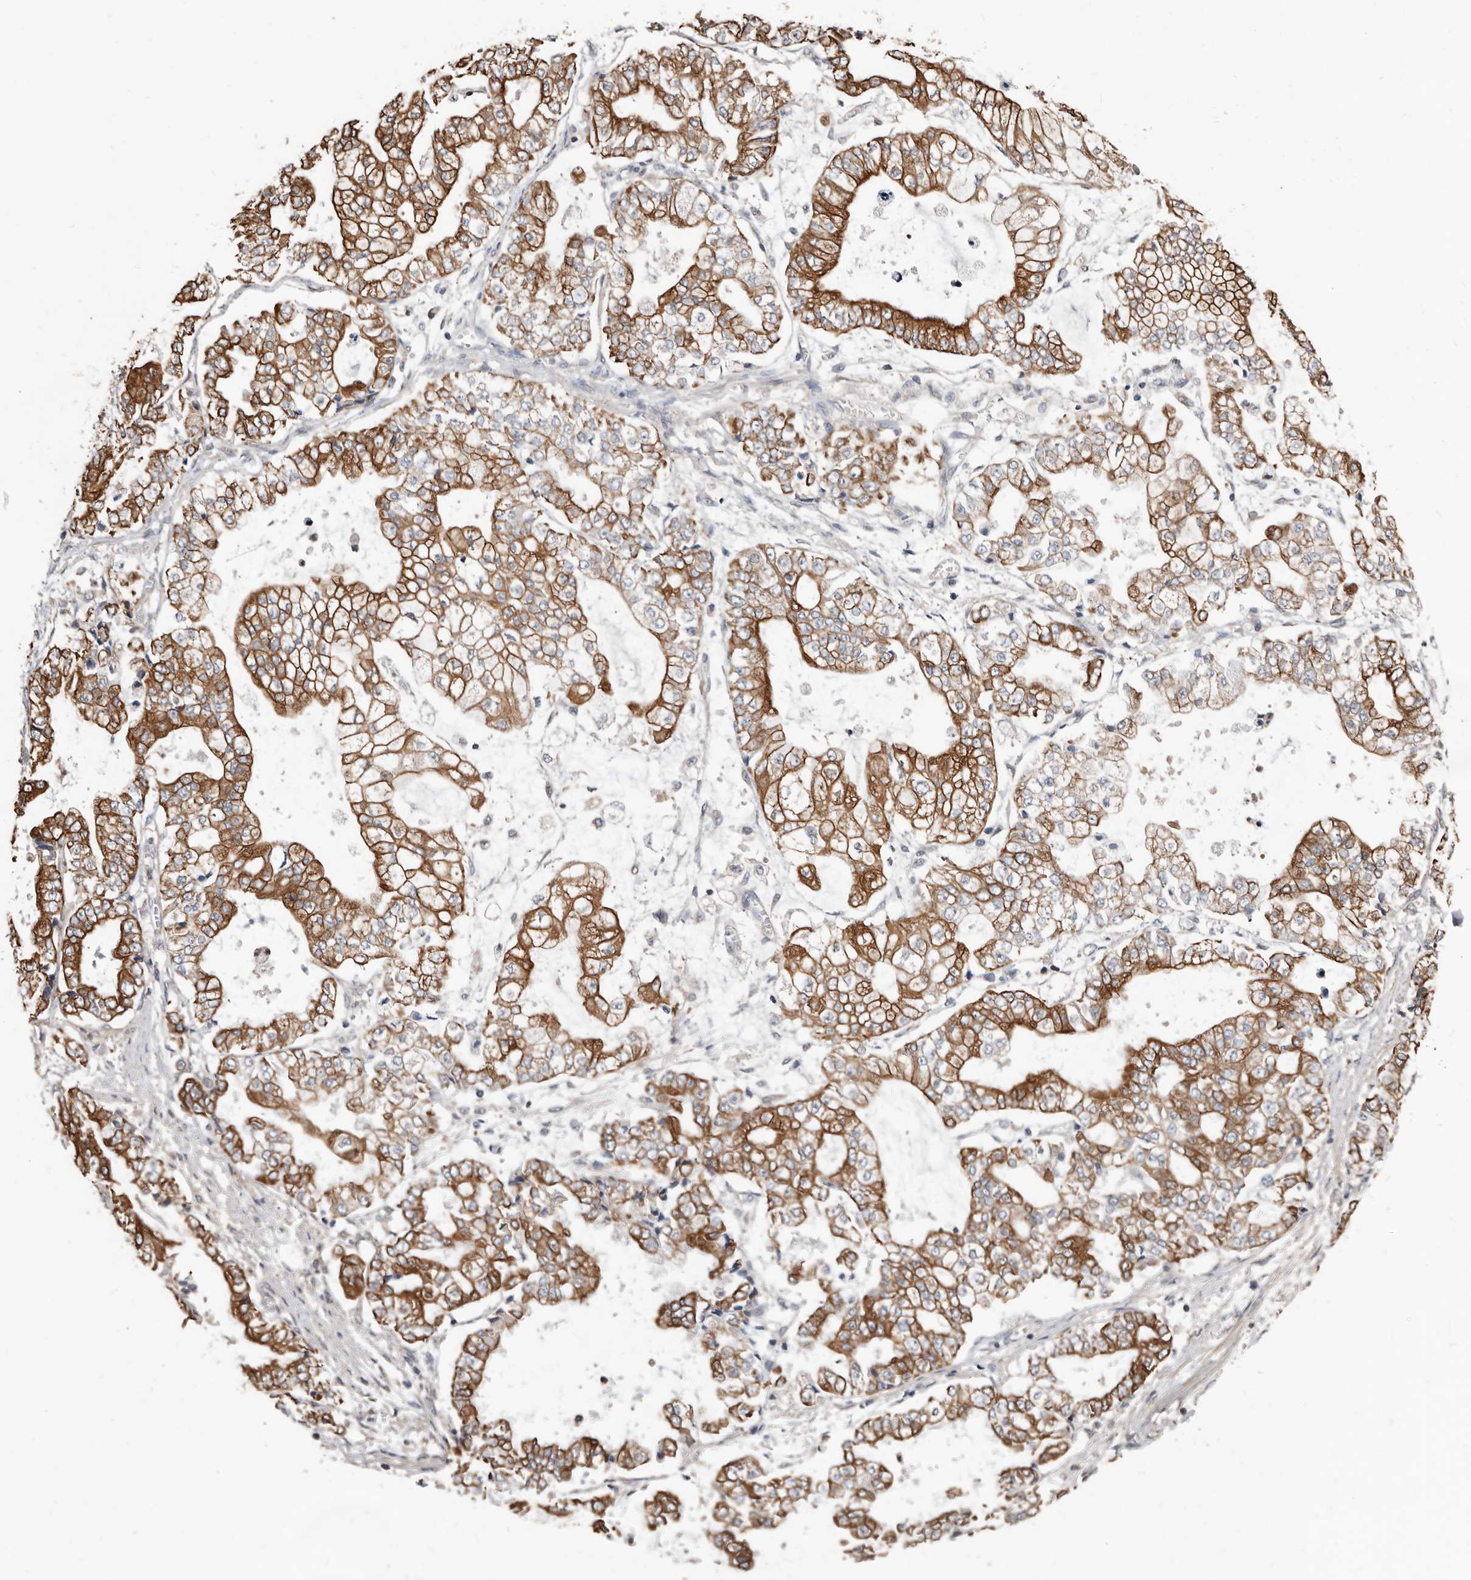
{"staining": {"intensity": "strong", "quantity": ">75%", "location": "cytoplasmic/membranous"}, "tissue": "stomach cancer", "cell_type": "Tumor cells", "image_type": "cancer", "snomed": [{"axis": "morphology", "description": "Adenocarcinoma, NOS"}, {"axis": "topography", "description": "Stomach"}], "caption": "Immunohistochemistry of adenocarcinoma (stomach) demonstrates high levels of strong cytoplasmic/membranous positivity in about >75% of tumor cells.", "gene": "MRPL18", "patient": {"sex": "male", "age": 76}}